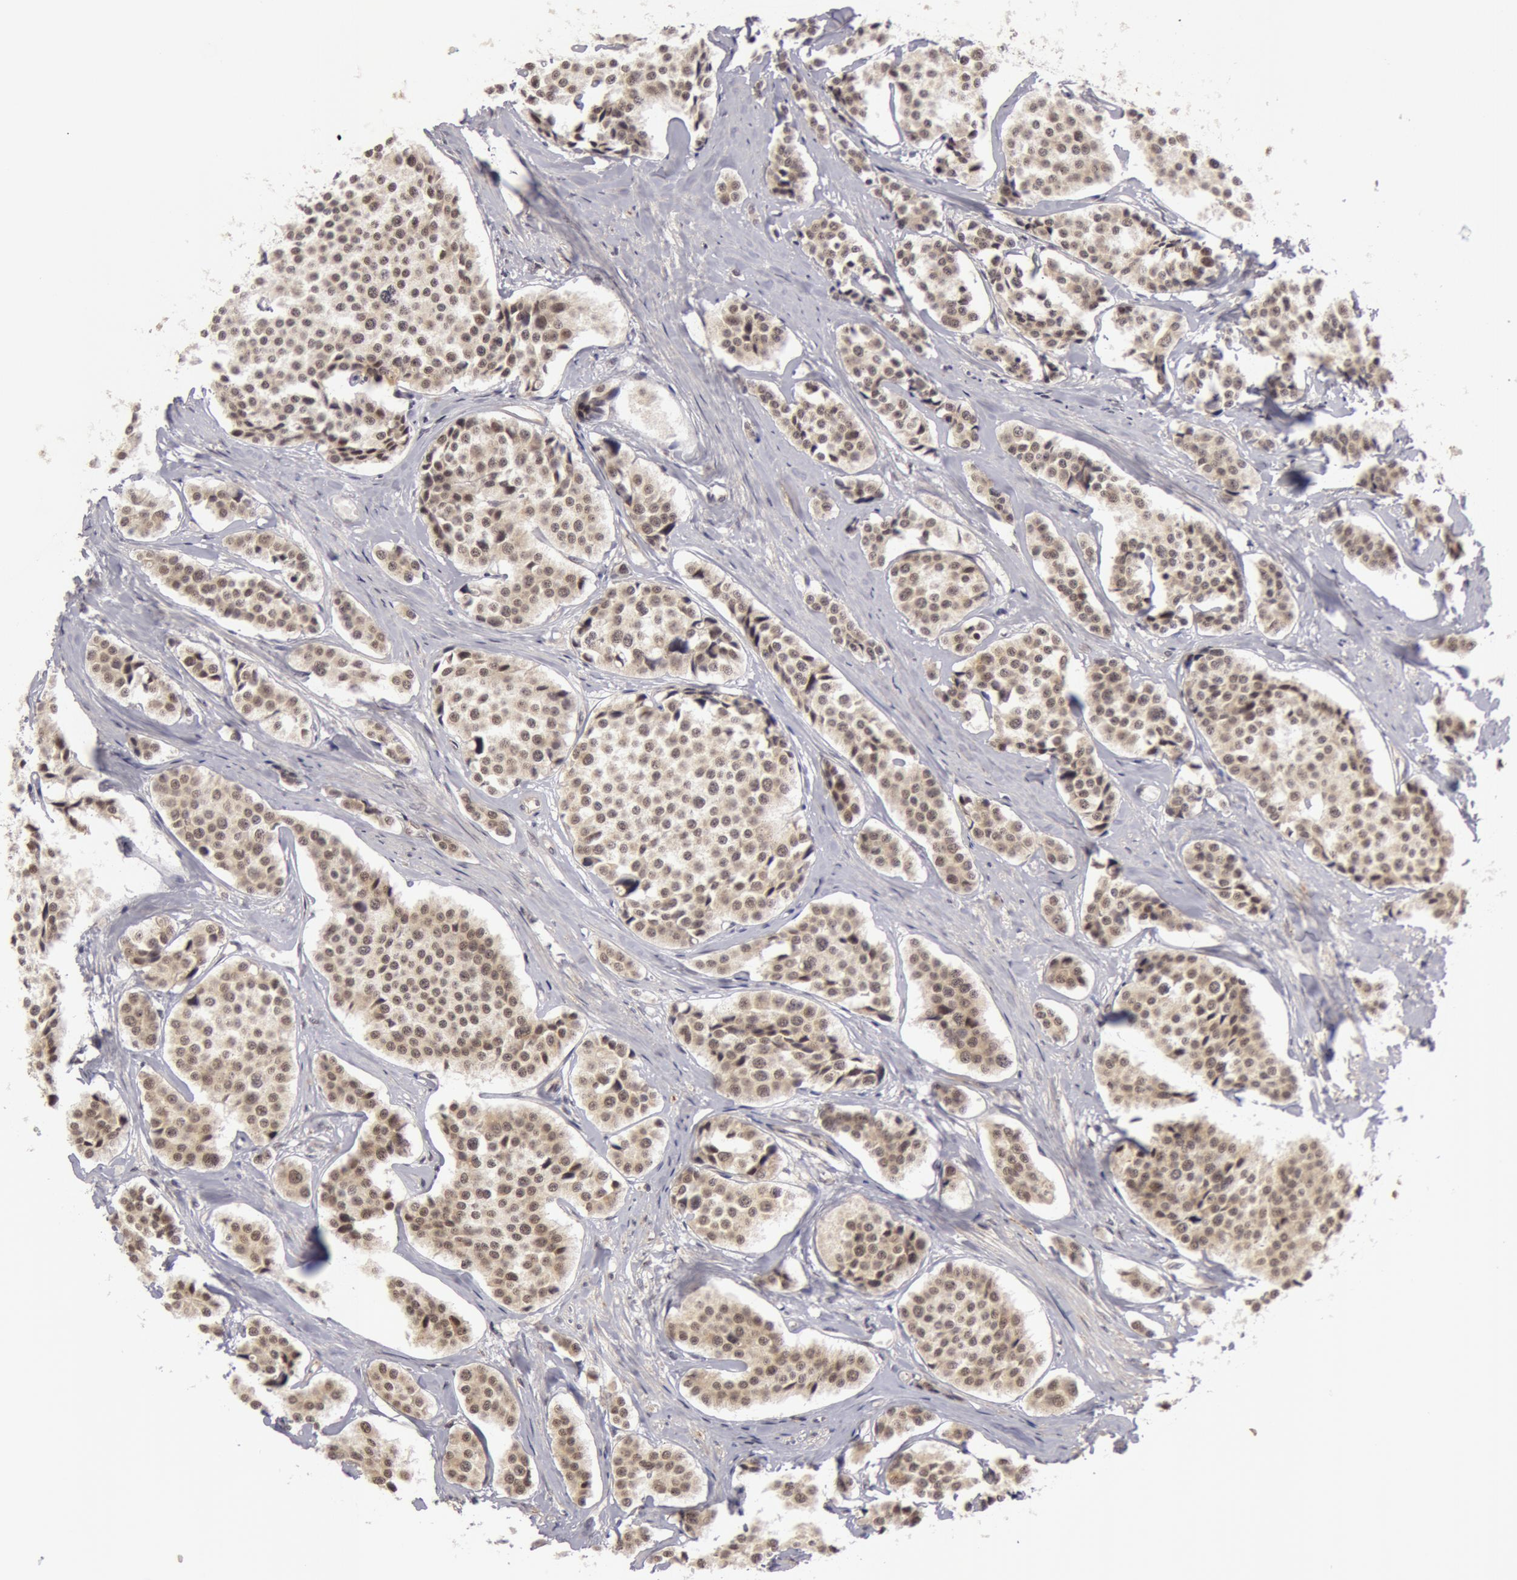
{"staining": {"intensity": "weak", "quantity": ">75%", "location": "cytoplasmic/membranous"}, "tissue": "carcinoid", "cell_type": "Tumor cells", "image_type": "cancer", "snomed": [{"axis": "morphology", "description": "Carcinoid, malignant, NOS"}, {"axis": "topography", "description": "Small intestine"}], "caption": "An immunohistochemistry photomicrograph of neoplastic tissue is shown. Protein staining in brown labels weak cytoplasmic/membranous positivity in carcinoid (malignant) within tumor cells.", "gene": "SYTL4", "patient": {"sex": "male", "age": 60}}